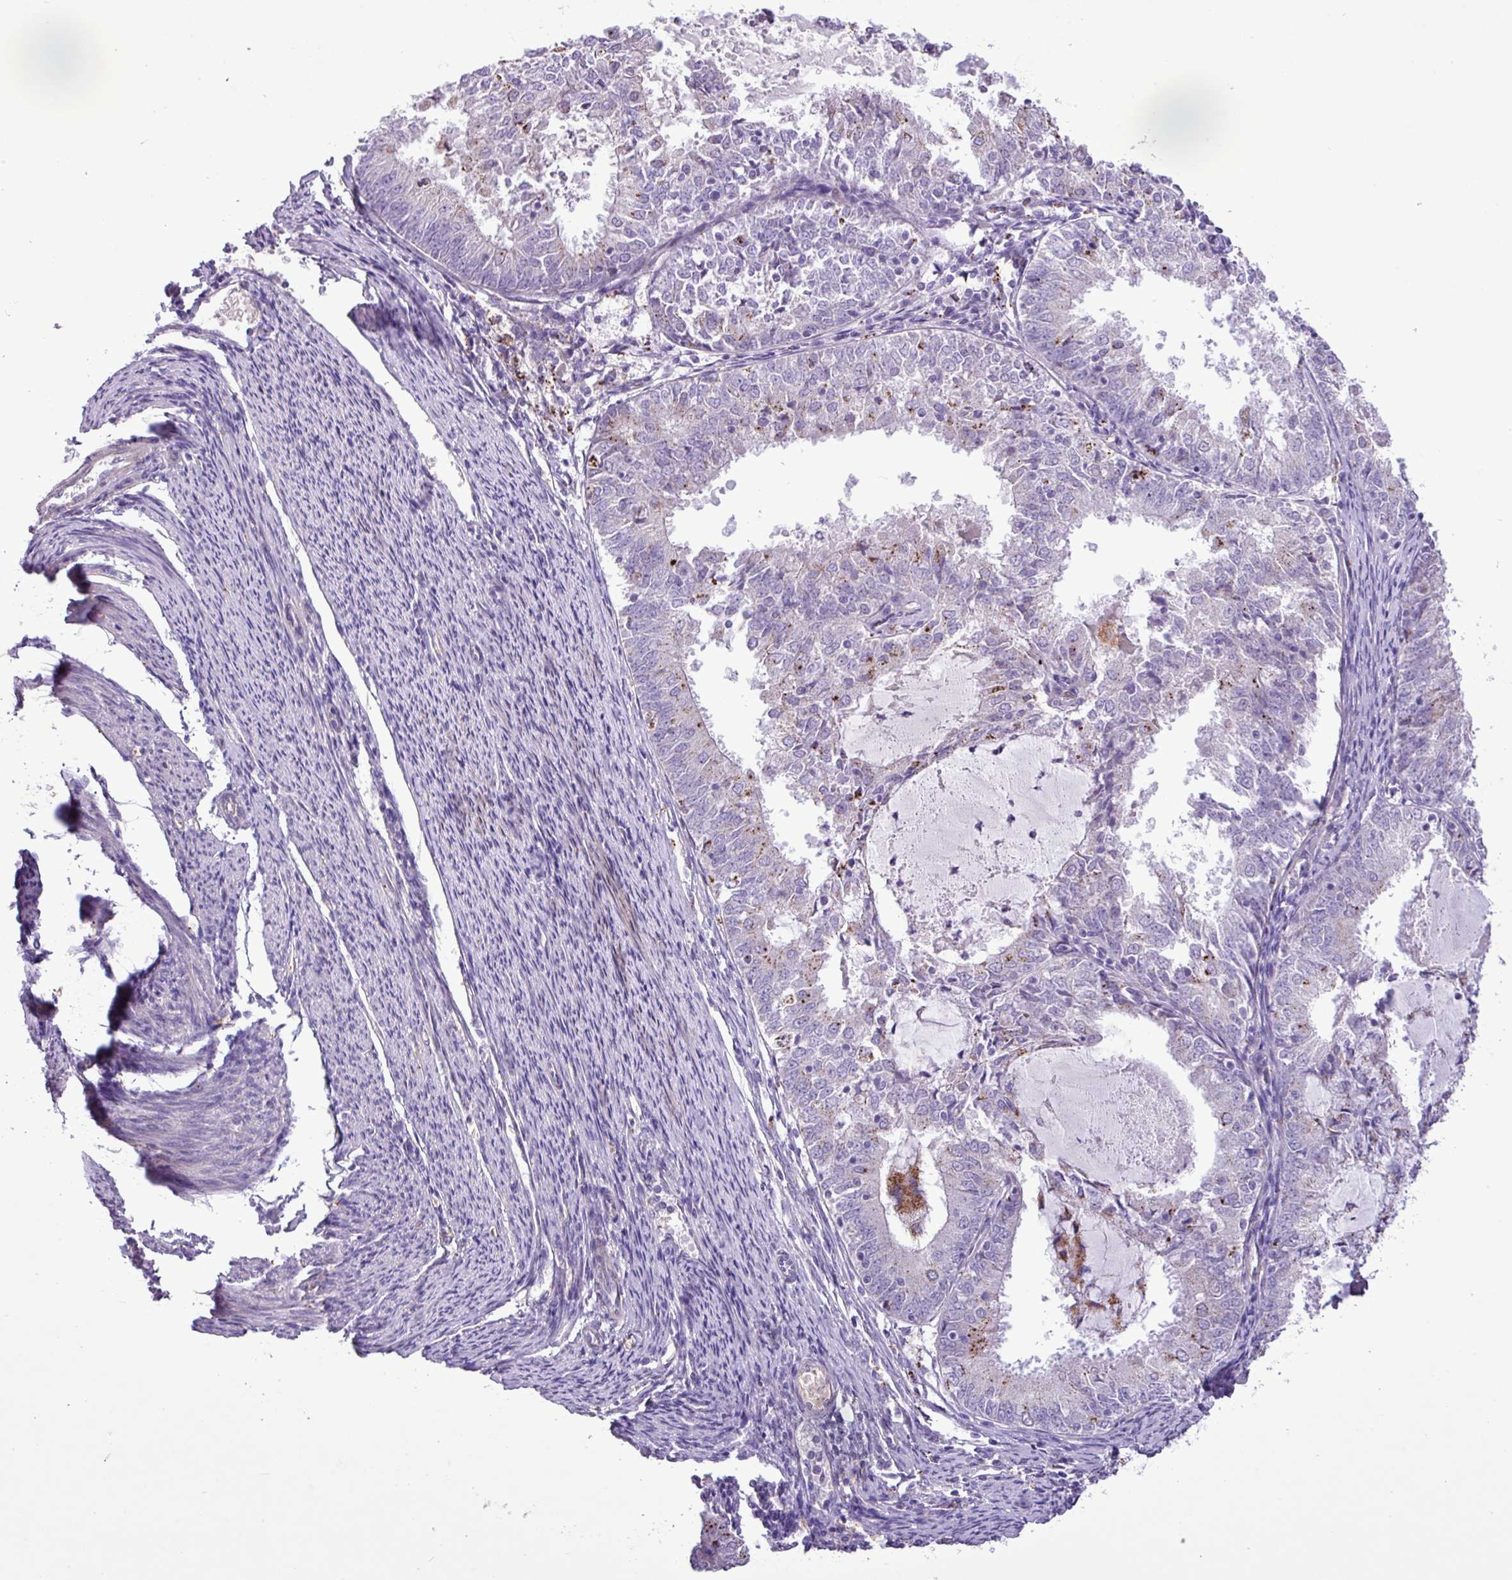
{"staining": {"intensity": "negative", "quantity": "none", "location": "none"}, "tissue": "endometrial cancer", "cell_type": "Tumor cells", "image_type": "cancer", "snomed": [{"axis": "morphology", "description": "Adenocarcinoma, NOS"}, {"axis": "topography", "description": "Endometrium"}], "caption": "Image shows no significant protein staining in tumor cells of endometrial cancer.", "gene": "CD248", "patient": {"sex": "female", "age": 57}}